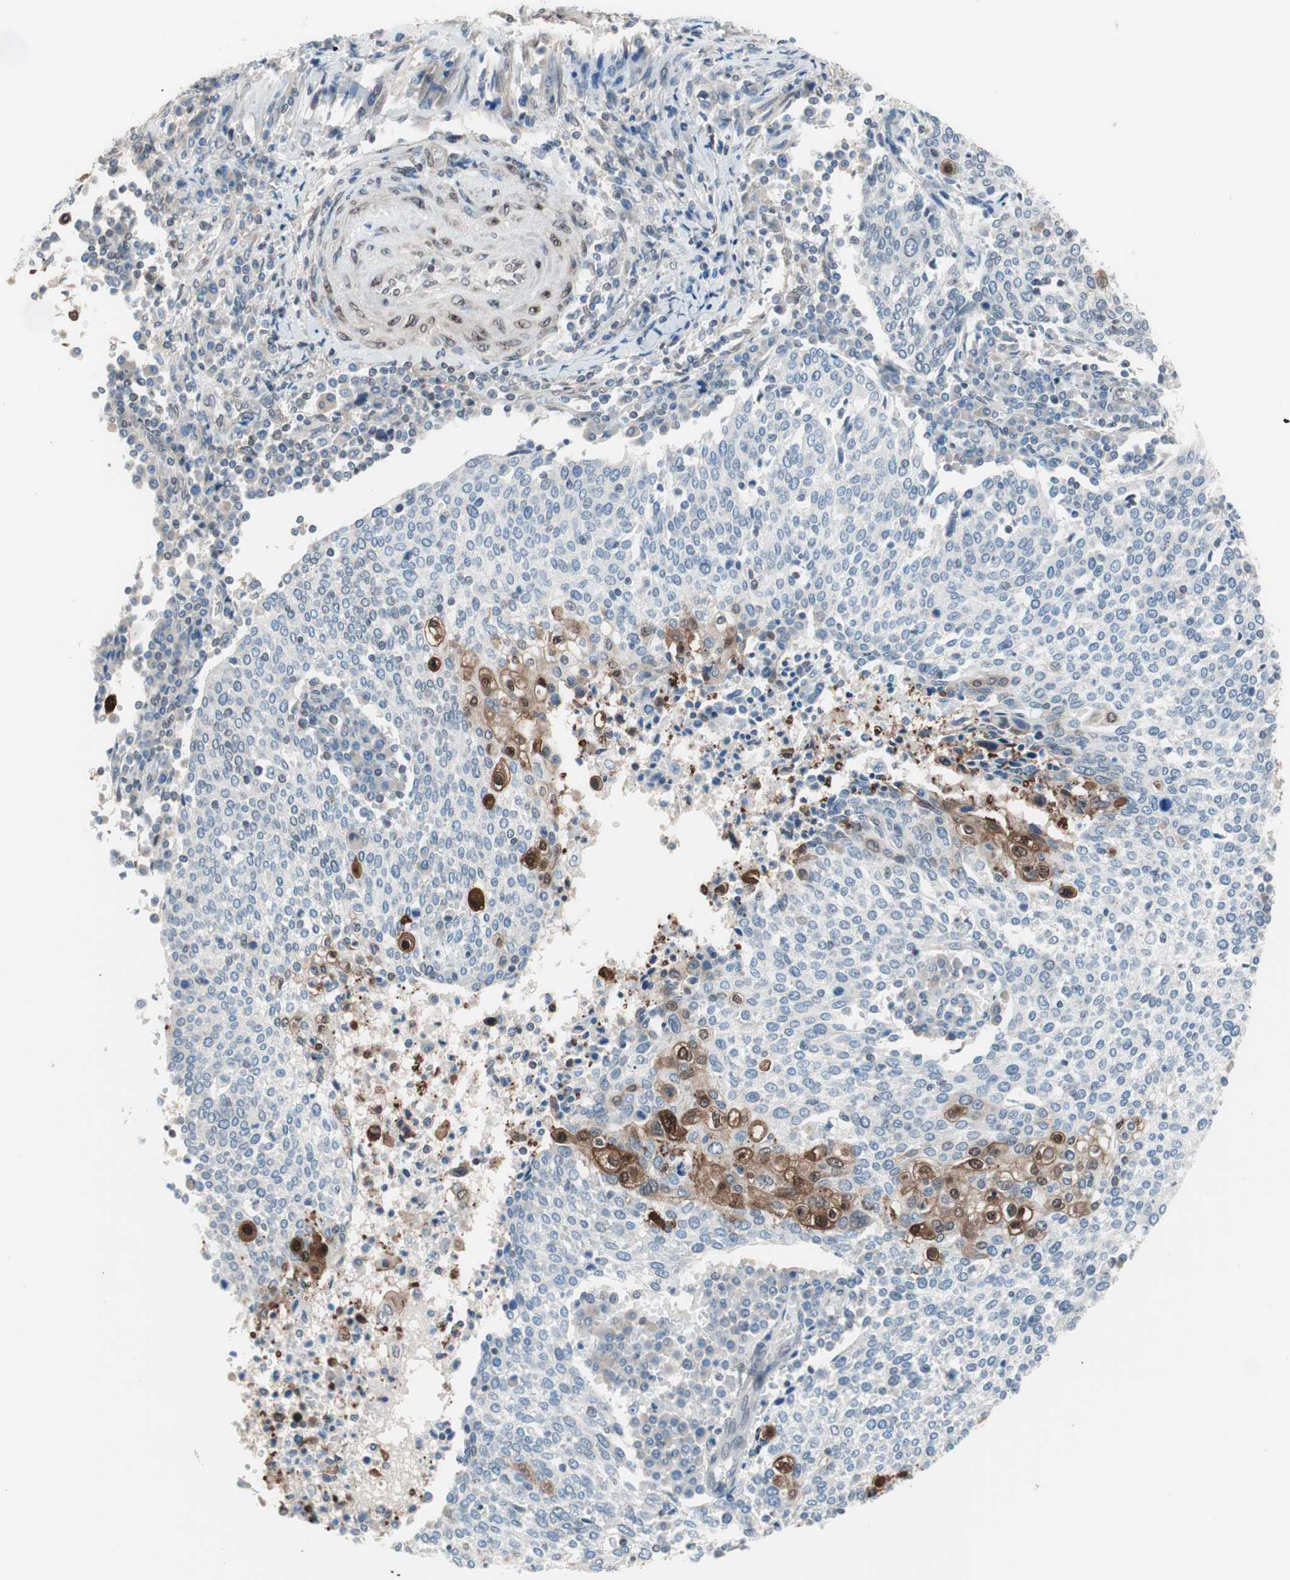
{"staining": {"intensity": "moderate", "quantity": "<25%", "location": "cytoplasmic/membranous,nuclear"}, "tissue": "cervical cancer", "cell_type": "Tumor cells", "image_type": "cancer", "snomed": [{"axis": "morphology", "description": "Squamous cell carcinoma, NOS"}, {"axis": "topography", "description": "Cervix"}], "caption": "Tumor cells demonstrate low levels of moderate cytoplasmic/membranous and nuclear positivity in about <25% of cells in human squamous cell carcinoma (cervical).", "gene": "ARNT2", "patient": {"sex": "female", "age": 40}}